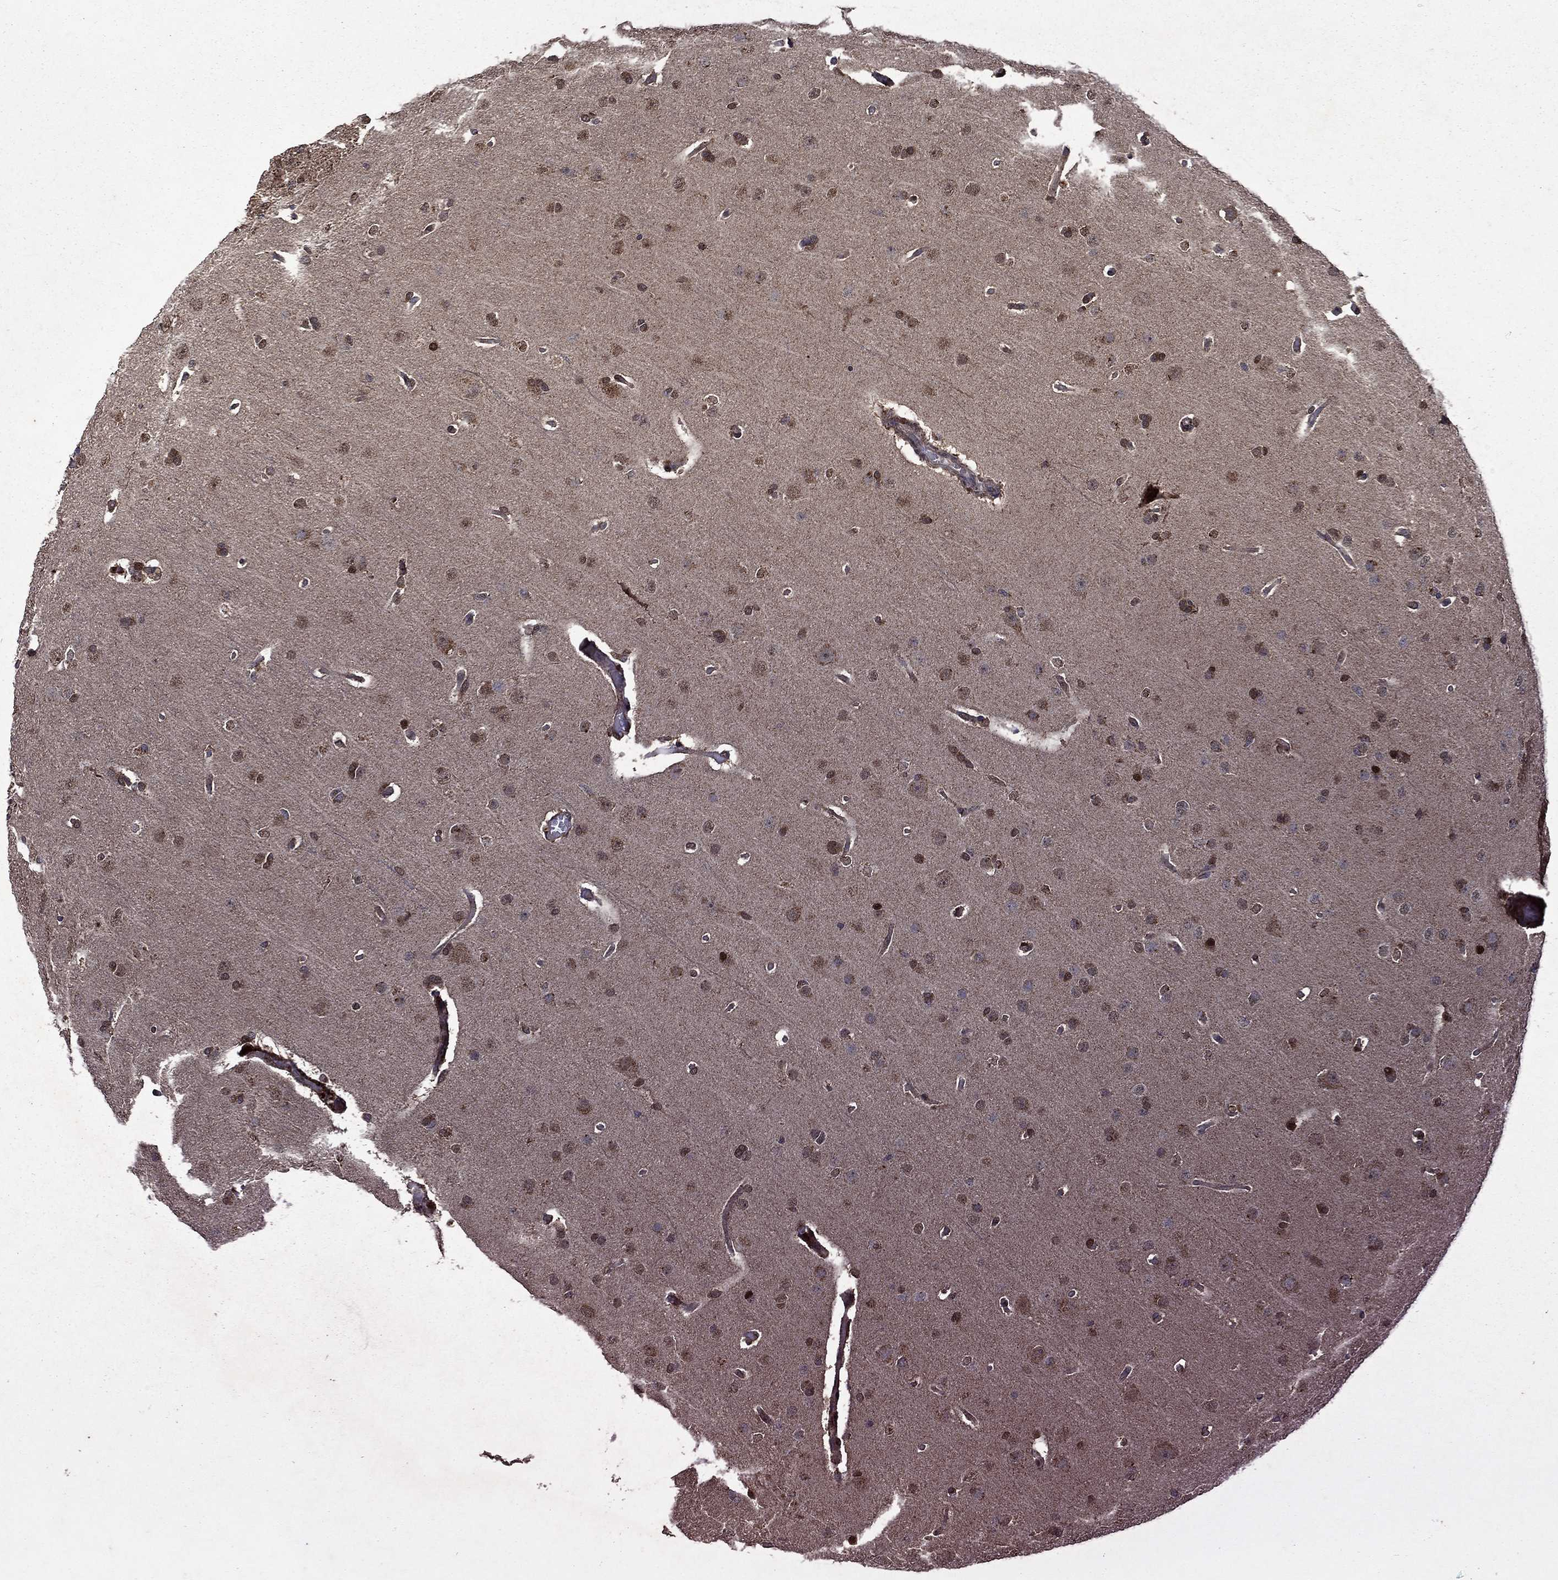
{"staining": {"intensity": "moderate", "quantity": "25%-75%", "location": "cytoplasmic/membranous,nuclear"}, "tissue": "glioma", "cell_type": "Tumor cells", "image_type": "cancer", "snomed": [{"axis": "morphology", "description": "Glioma, malignant, Low grade"}, {"axis": "topography", "description": "Brain"}], "caption": "Brown immunohistochemical staining in human malignant low-grade glioma demonstrates moderate cytoplasmic/membranous and nuclear staining in about 25%-75% of tumor cells. (IHC, brightfield microscopy, high magnification).", "gene": "ITM2B", "patient": {"sex": "male", "age": 41}}